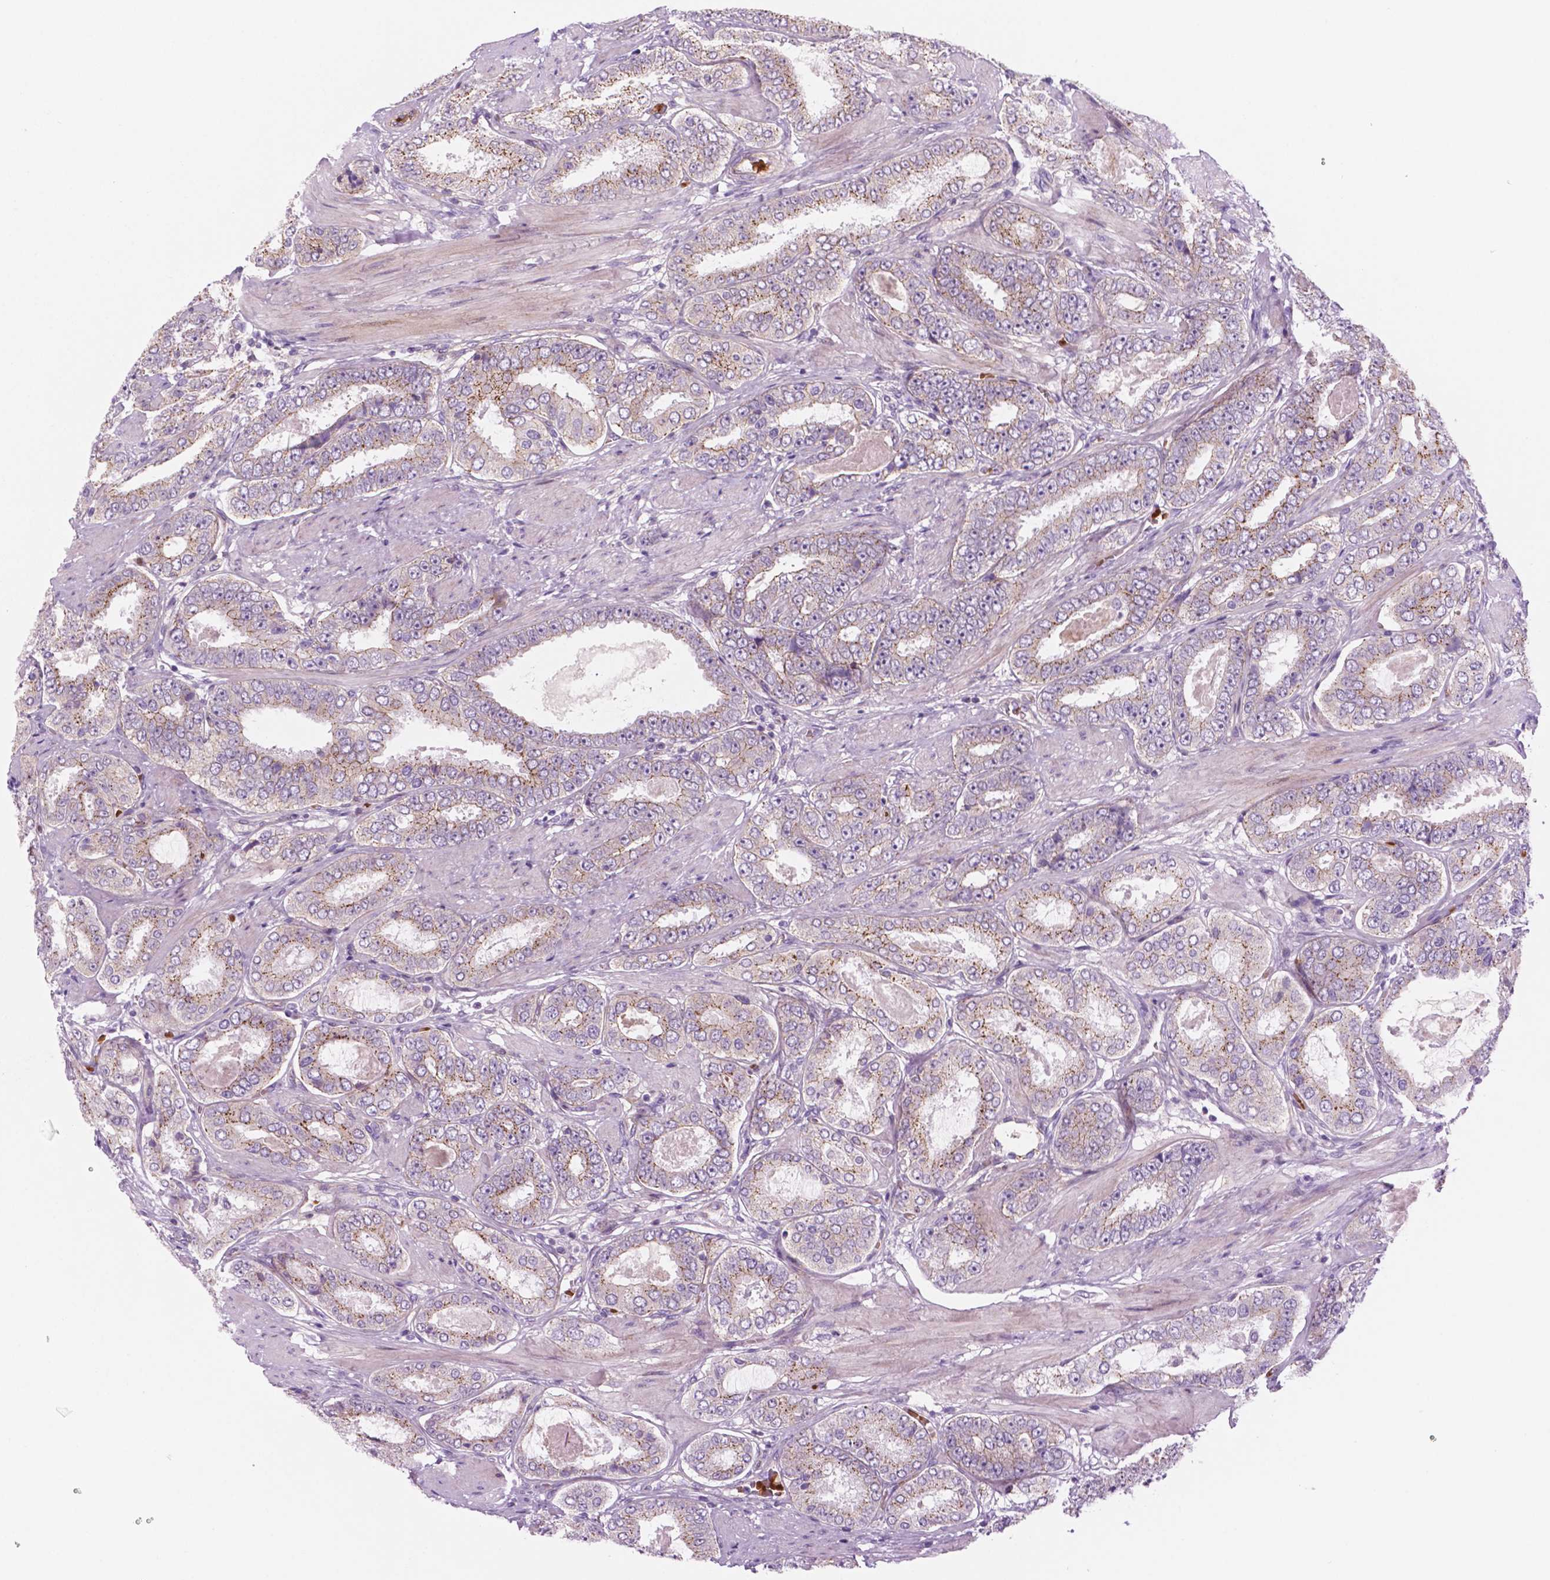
{"staining": {"intensity": "moderate", "quantity": "25%-75%", "location": "cytoplasmic/membranous"}, "tissue": "prostate cancer", "cell_type": "Tumor cells", "image_type": "cancer", "snomed": [{"axis": "morphology", "description": "Adenocarcinoma, High grade"}, {"axis": "topography", "description": "Prostate"}], "caption": "IHC photomicrograph of prostate cancer stained for a protein (brown), which shows medium levels of moderate cytoplasmic/membranous positivity in about 25%-75% of tumor cells.", "gene": "RND3", "patient": {"sex": "male", "age": 63}}